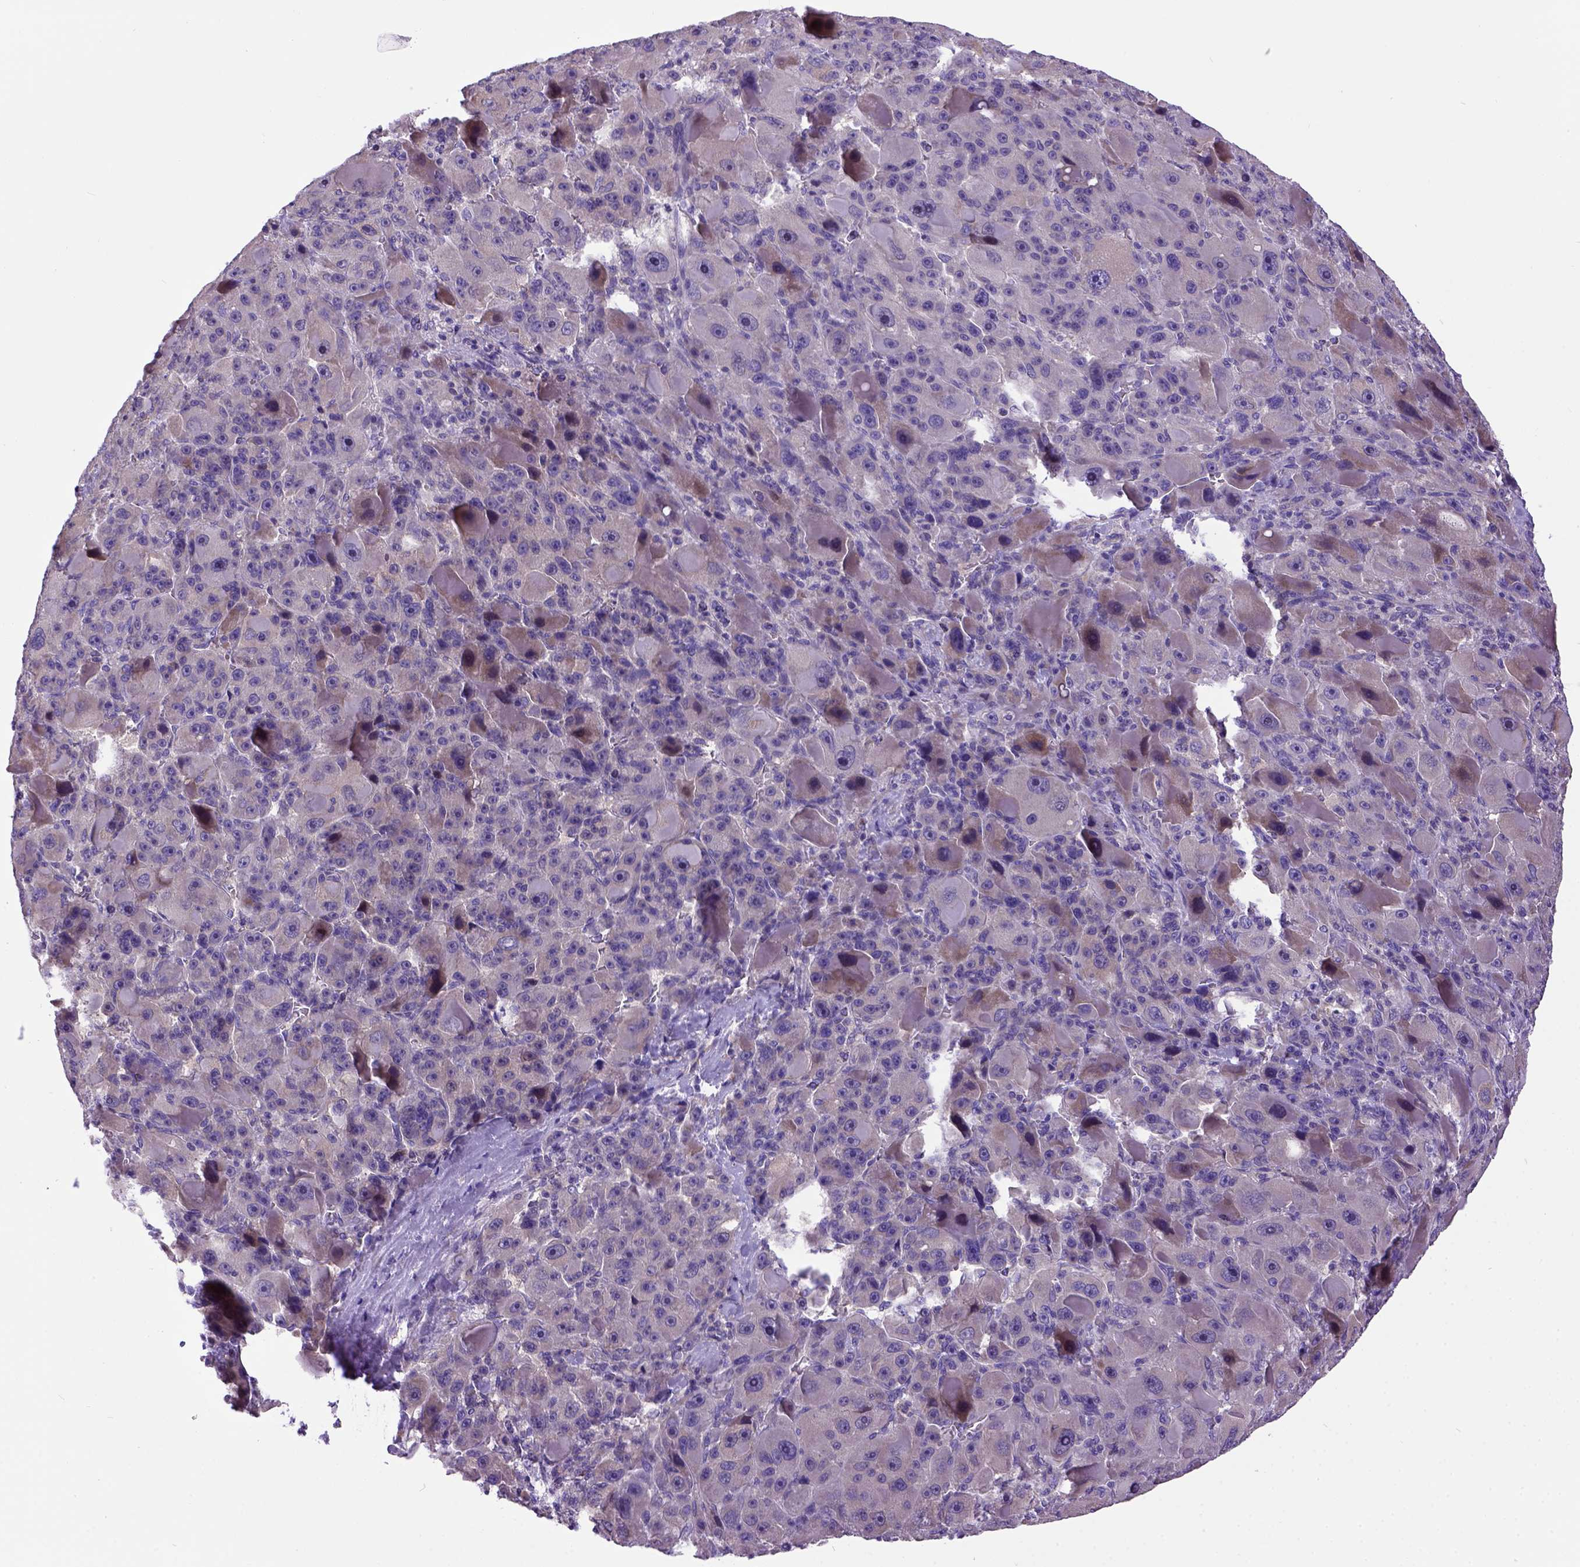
{"staining": {"intensity": "negative", "quantity": "none", "location": "none"}, "tissue": "liver cancer", "cell_type": "Tumor cells", "image_type": "cancer", "snomed": [{"axis": "morphology", "description": "Carcinoma, Hepatocellular, NOS"}, {"axis": "topography", "description": "Liver"}], "caption": "Immunohistochemical staining of human hepatocellular carcinoma (liver) reveals no significant expression in tumor cells.", "gene": "NEK5", "patient": {"sex": "male", "age": 76}}